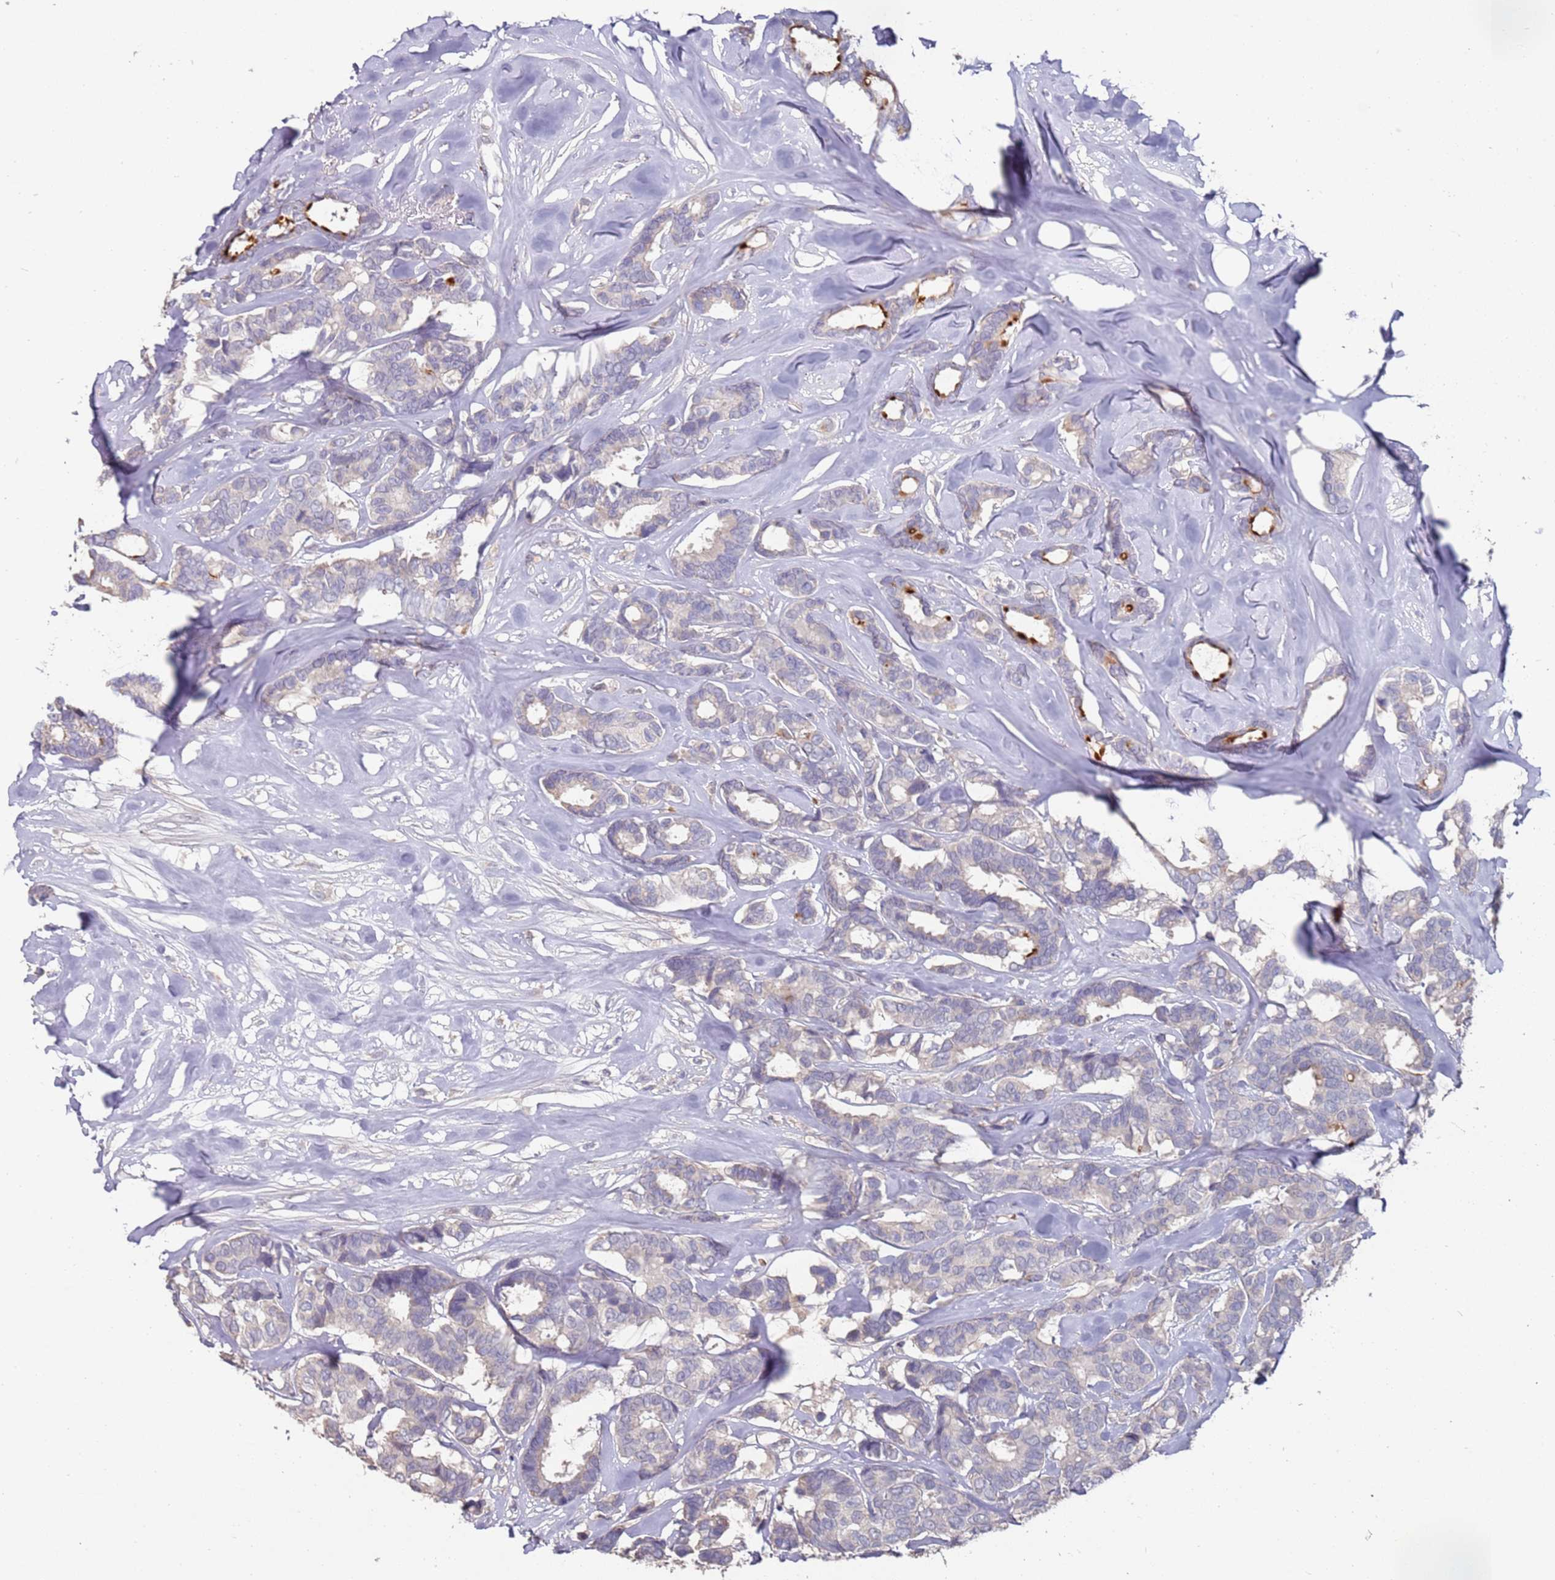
{"staining": {"intensity": "moderate", "quantity": "<25%", "location": "cytoplasmic/membranous"}, "tissue": "breast cancer", "cell_type": "Tumor cells", "image_type": "cancer", "snomed": [{"axis": "morphology", "description": "Duct carcinoma"}, {"axis": "topography", "description": "Breast"}], "caption": "IHC photomicrograph of neoplastic tissue: human breast cancer stained using IHC reveals low levels of moderate protein expression localized specifically in the cytoplasmic/membranous of tumor cells, appearing as a cytoplasmic/membranous brown color.", "gene": "LACC1", "patient": {"sex": "female", "age": 87}}